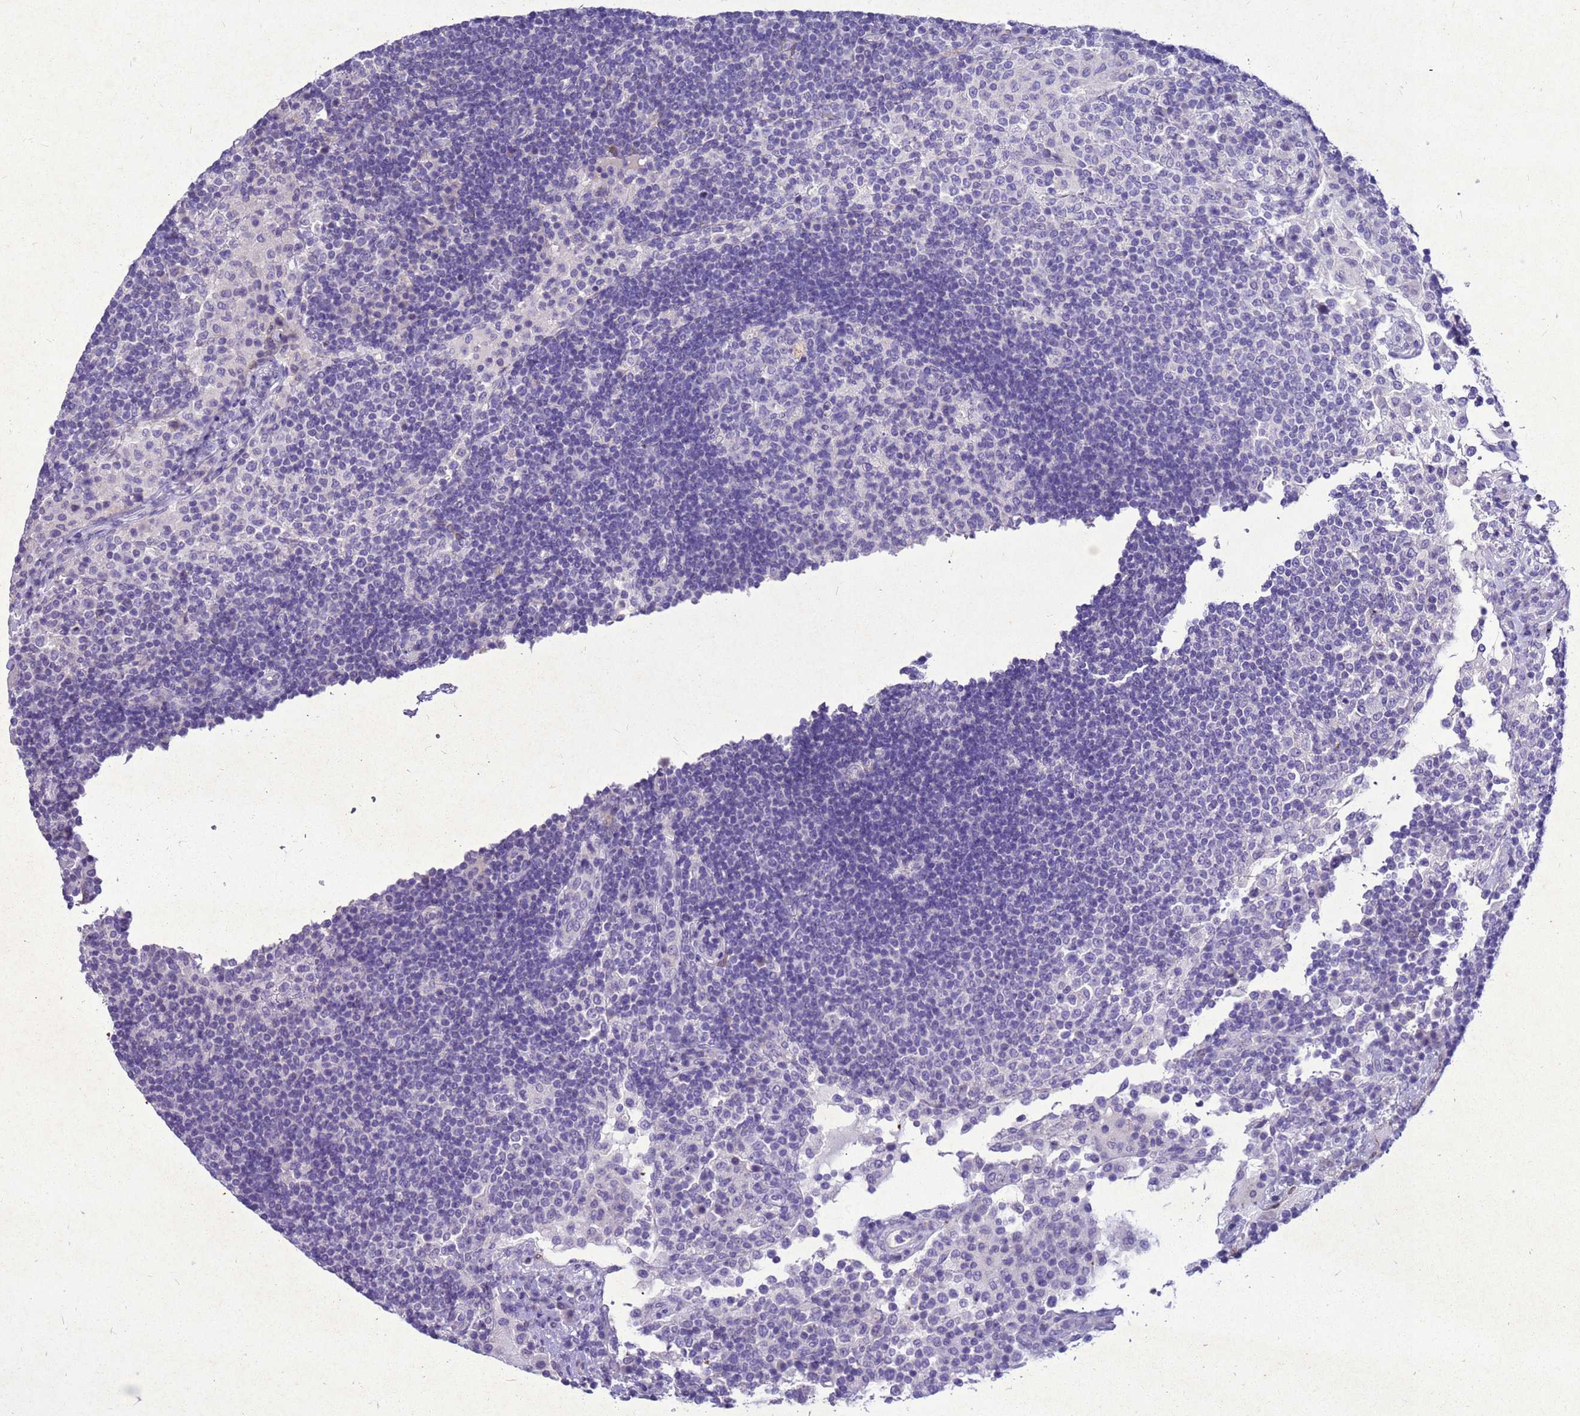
{"staining": {"intensity": "negative", "quantity": "none", "location": "none"}, "tissue": "lymph node", "cell_type": "Germinal center cells", "image_type": "normal", "snomed": [{"axis": "morphology", "description": "Normal tissue, NOS"}, {"axis": "topography", "description": "Lymph node"}], "caption": "A histopathology image of lymph node stained for a protein reveals no brown staining in germinal center cells.", "gene": "AKR1C1", "patient": {"sex": "female", "age": 53}}